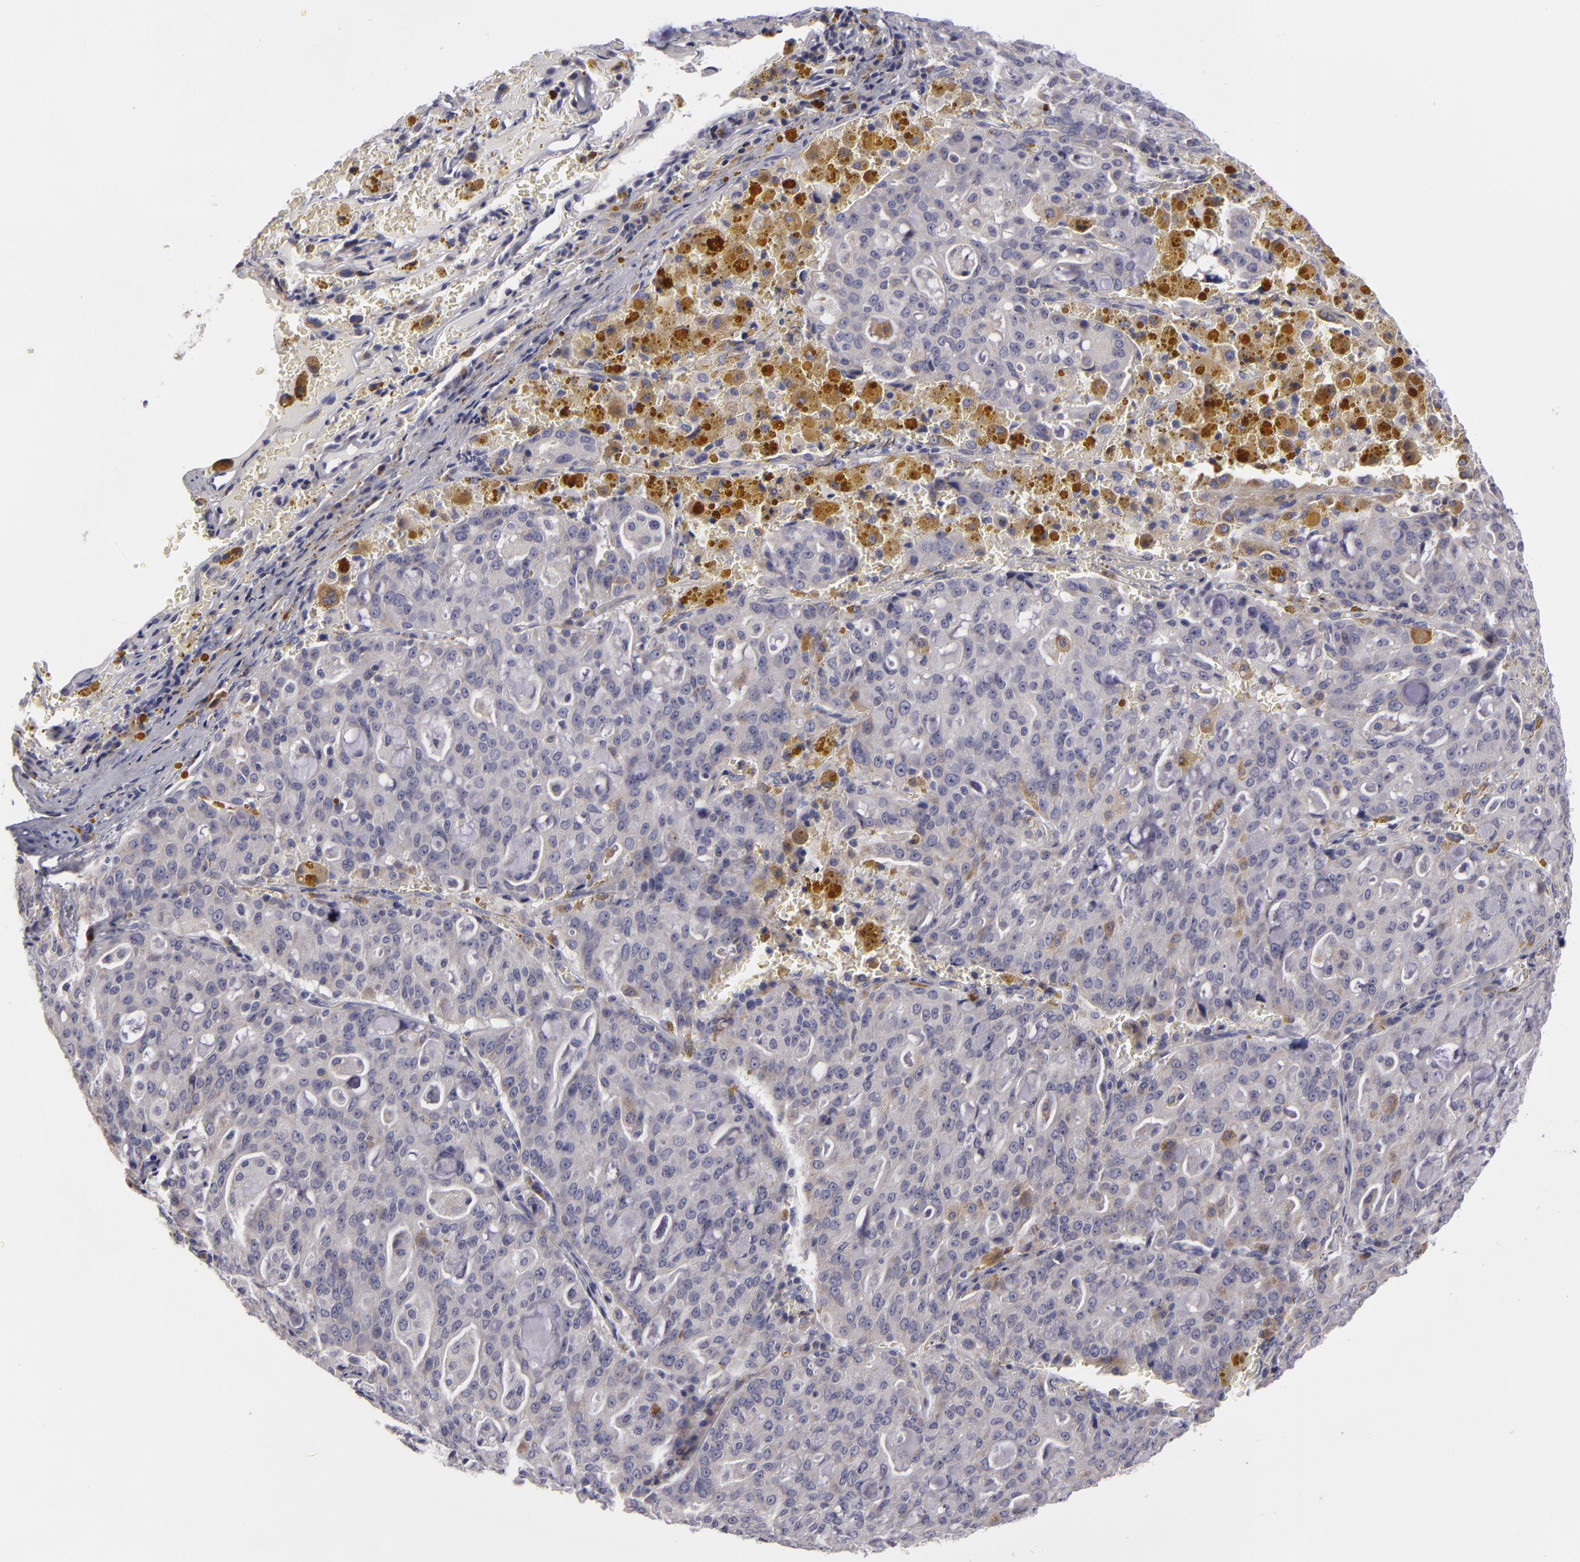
{"staining": {"intensity": "weak", "quantity": "<25%", "location": "cytoplasmic/membranous"}, "tissue": "lung cancer", "cell_type": "Tumor cells", "image_type": "cancer", "snomed": [{"axis": "morphology", "description": "Adenocarcinoma, NOS"}, {"axis": "topography", "description": "Lung"}], "caption": "A high-resolution photomicrograph shows immunohistochemistry (IHC) staining of lung adenocarcinoma, which demonstrates no significant staining in tumor cells.", "gene": "ATP2B3", "patient": {"sex": "female", "age": 44}}